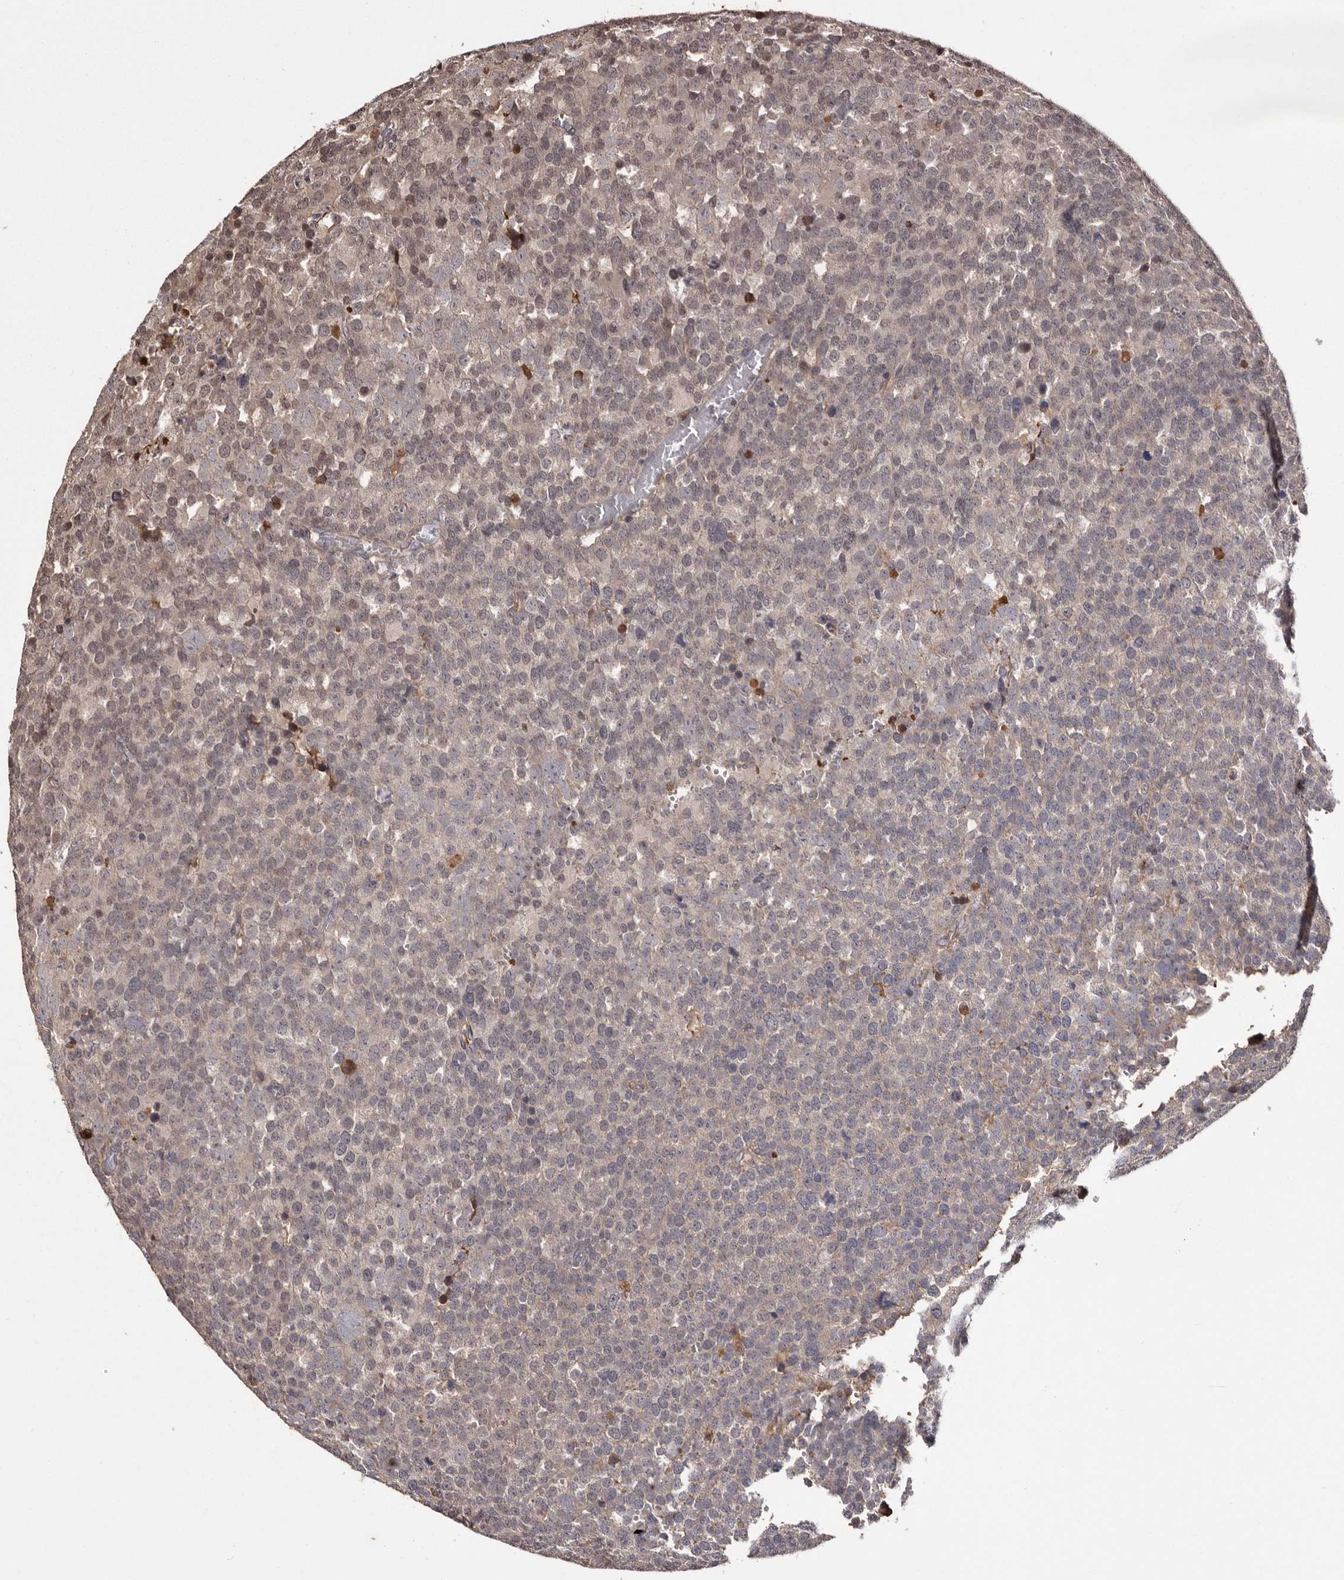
{"staining": {"intensity": "weak", "quantity": "25%-75%", "location": "cytoplasmic/membranous,nuclear"}, "tissue": "testis cancer", "cell_type": "Tumor cells", "image_type": "cancer", "snomed": [{"axis": "morphology", "description": "Seminoma, NOS"}, {"axis": "topography", "description": "Testis"}], "caption": "A brown stain shows weak cytoplasmic/membranous and nuclear positivity of a protein in testis cancer tumor cells.", "gene": "CYP1B1", "patient": {"sex": "male", "age": 71}}